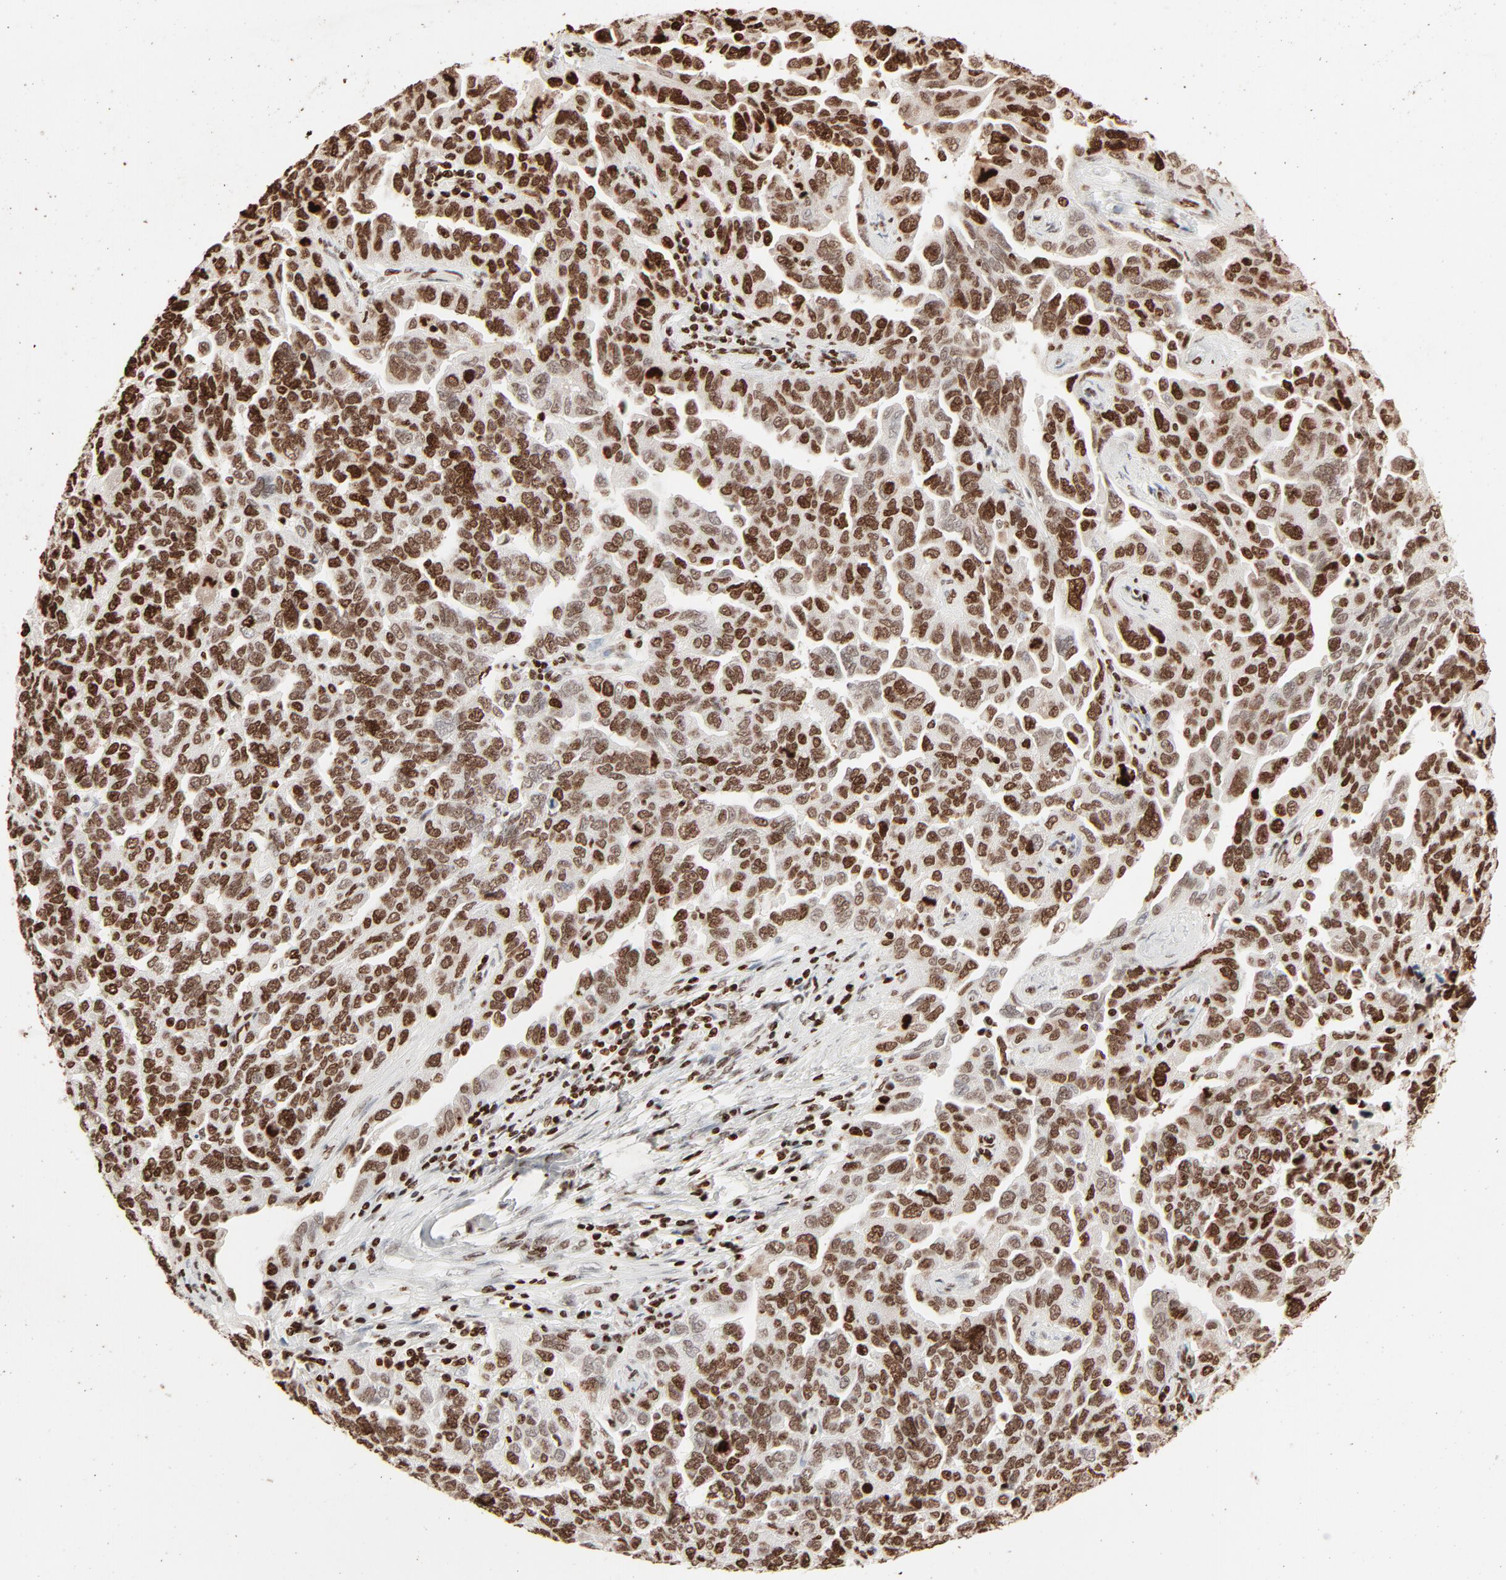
{"staining": {"intensity": "strong", "quantity": ">75%", "location": "nuclear"}, "tissue": "ovarian cancer", "cell_type": "Tumor cells", "image_type": "cancer", "snomed": [{"axis": "morphology", "description": "Cystadenocarcinoma, serous, NOS"}, {"axis": "topography", "description": "Ovary"}], "caption": "Serous cystadenocarcinoma (ovarian) tissue displays strong nuclear positivity in about >75% of tumor cells, visualized by immunohistochemistry. (Brightfield microscopy of DAB IHC at high magnification).", "gene": "HMGB2", "patient": {"sex": "female", "age": 64}}